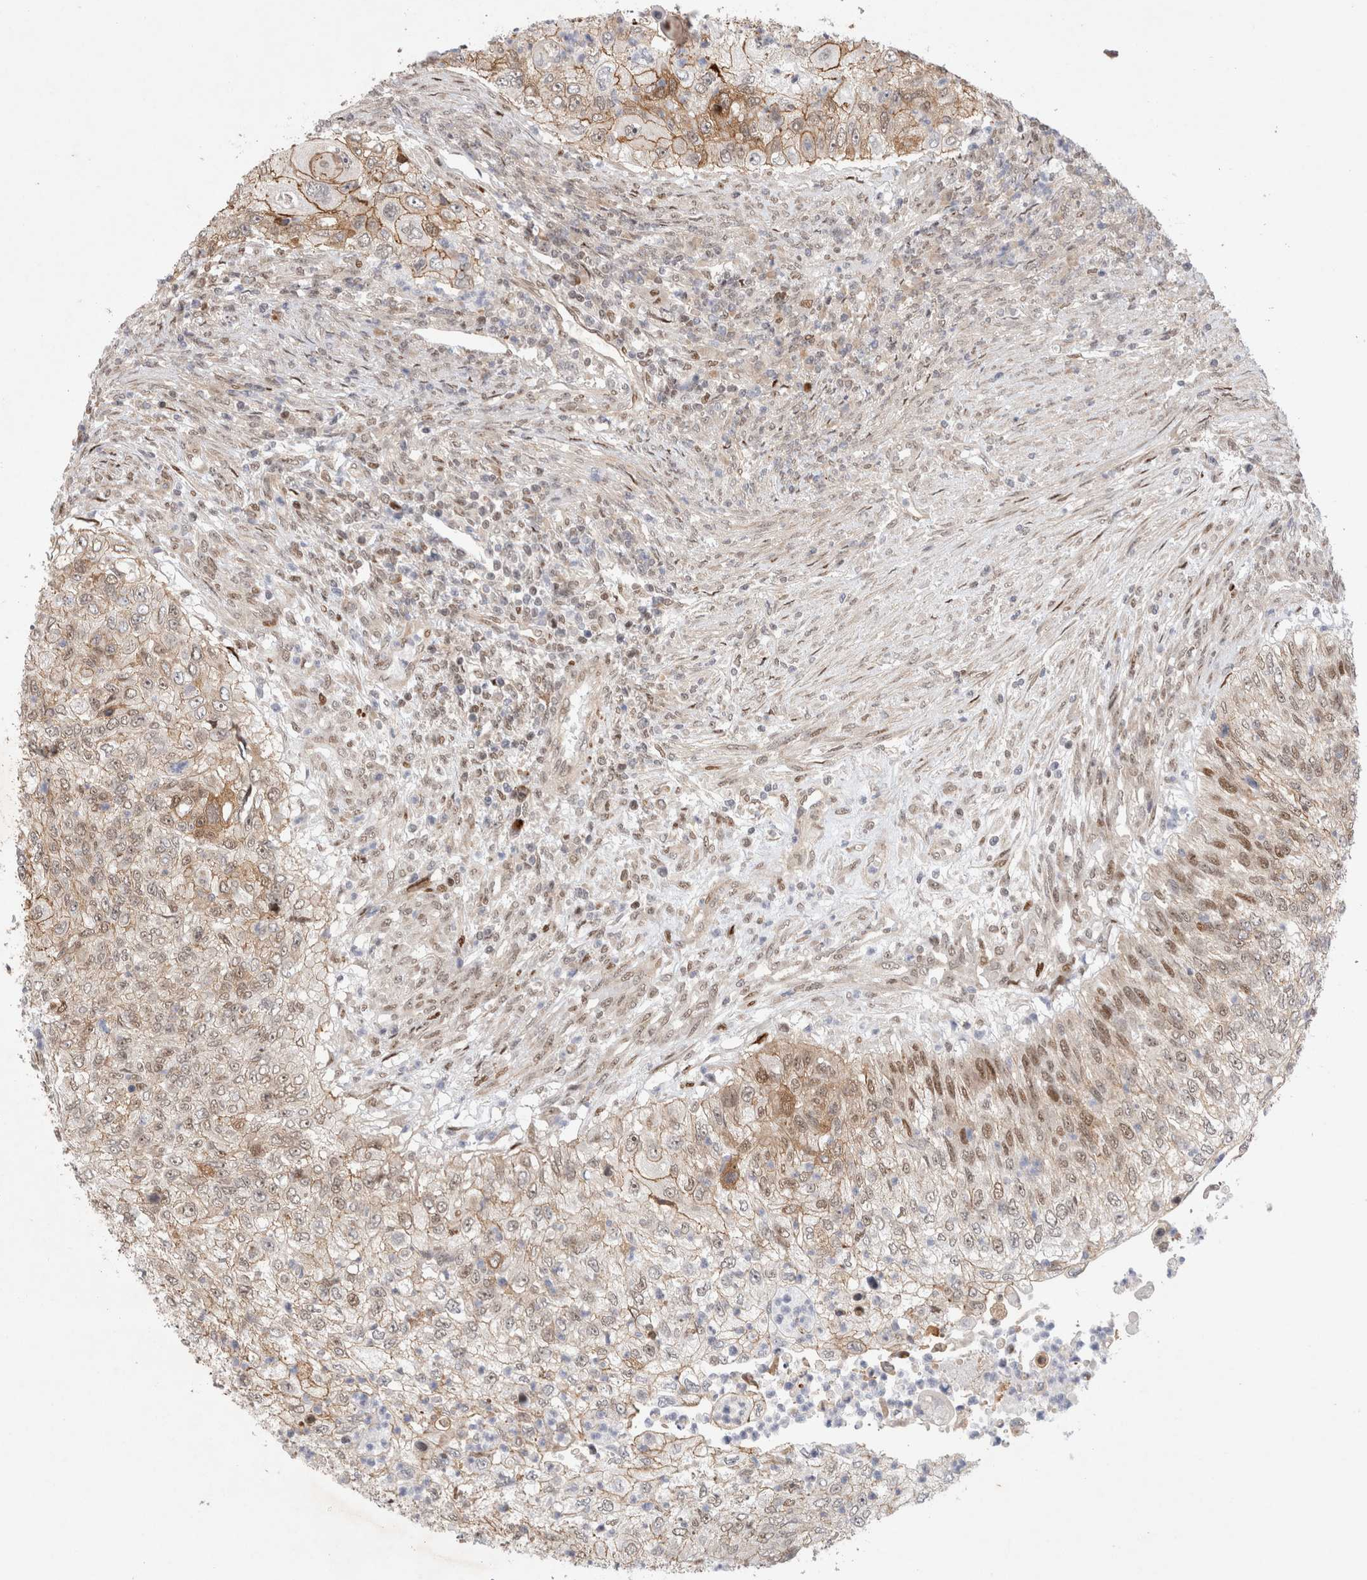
{"staining": {"intensity": "weak", "quantity": ">75%", "location": "cytoplasmic/membranous,nuclear"}, "tissue": "urothelial cancer", "cell_type": "Tumor cells", "image_type": "cancer", "snomed": [{"axis": "morphology", "description": "Urothelial carcinoma, High grade"}, {"axis": "topography", "description": "Urinary bladder"}], "caption": "This is a photomicrograph of immunohistochemistry (IHC) staining of urothelial cancer, which shows weak staining in the cytoplasmic/membranous and nuclear of tumor cells.", "gene": "TCF4", "patient": {"sex": "female", "age": 60}}